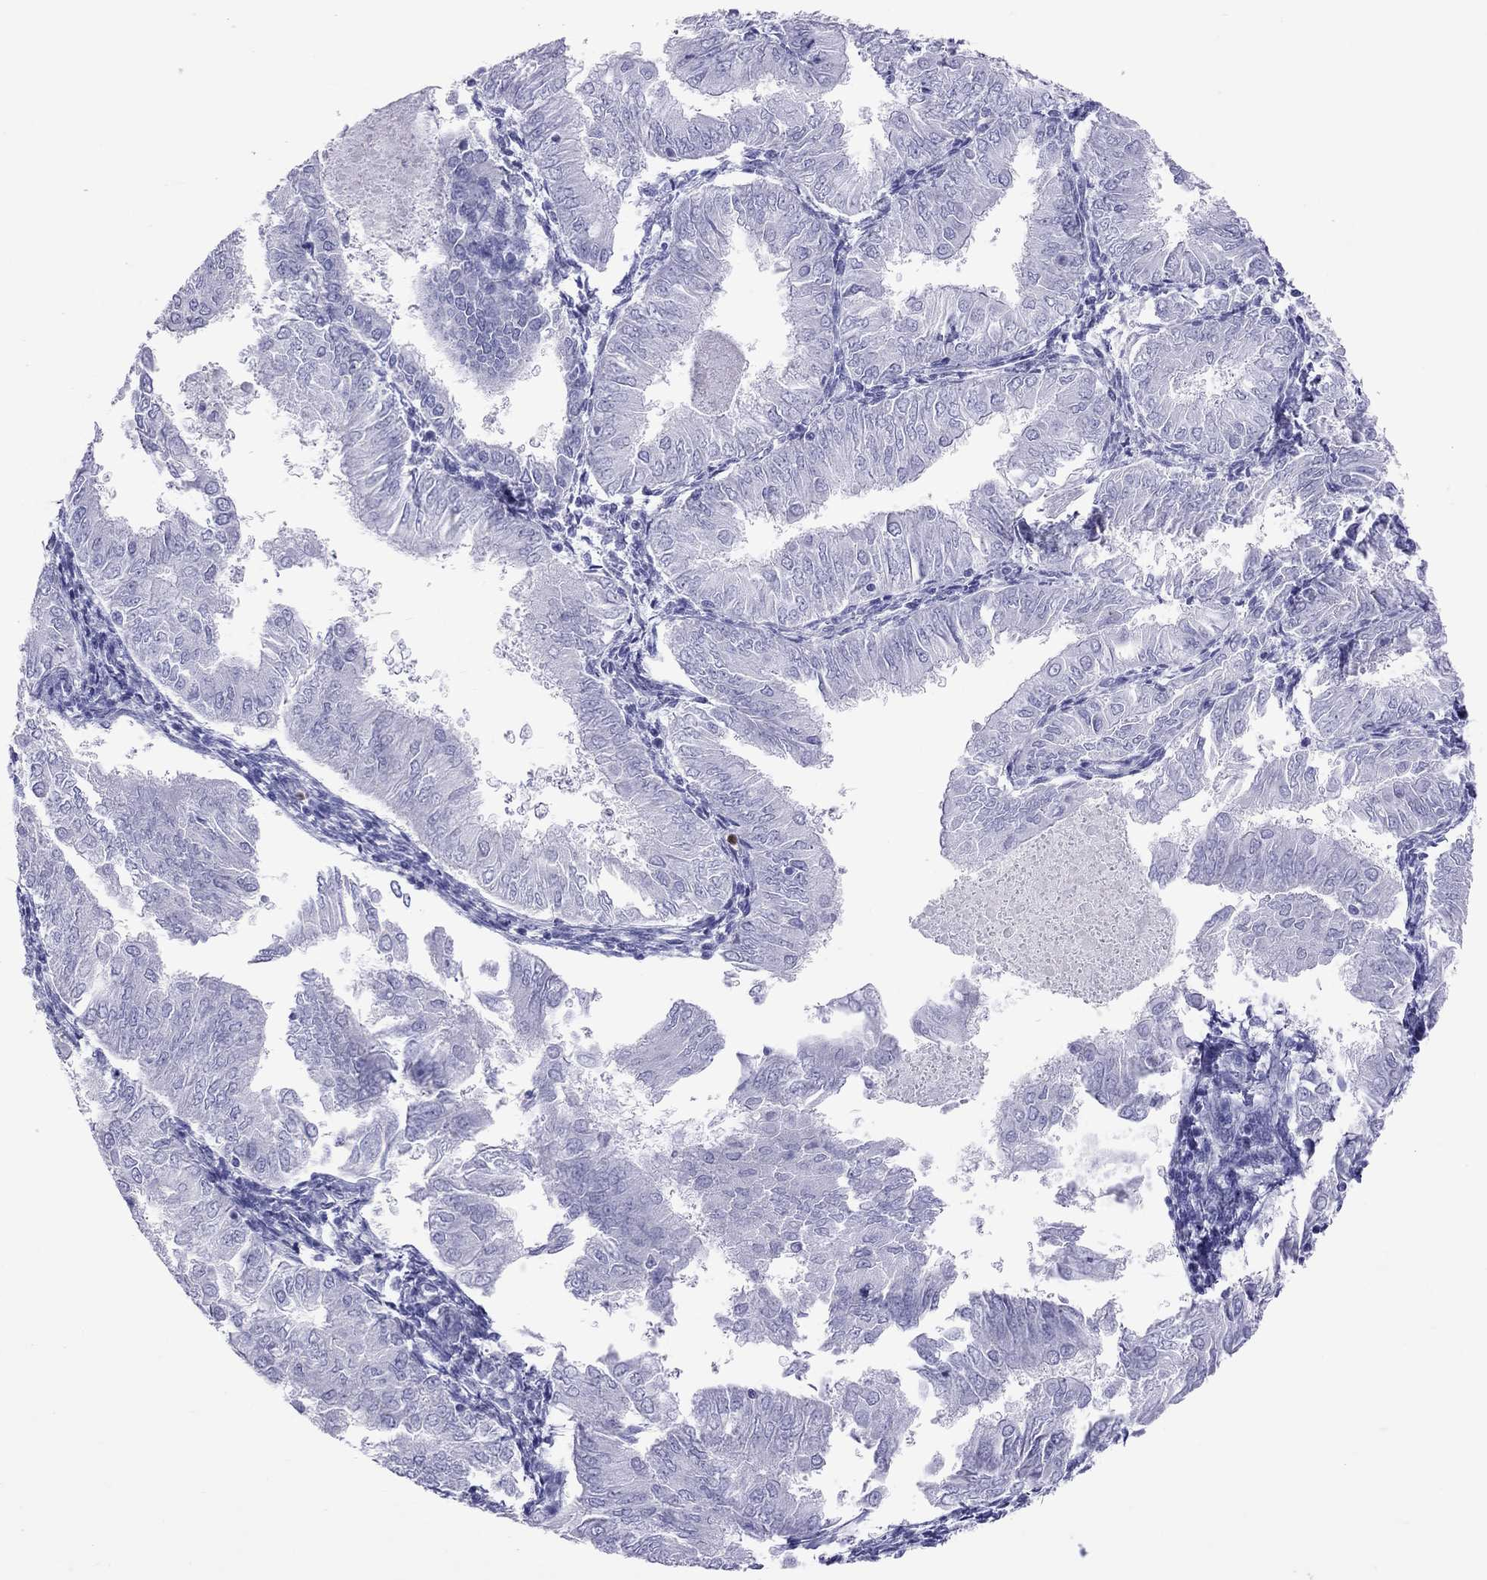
{"staining": {"intensity": "negative", "quantity": "none", "location": "none"}, "tissue": "endometrial cancer", "cell_type": "Tumor cells", "image_type": "cancer", "snomed": [{"axis": "morphology", "description": "Adenocarcinoma, NOS"}, {"axis": "topography", "description": "Endometrium"}], "caption": "There is no significant positivity in tumor cells of endometrial cancer (adenocarcinoma).", "gene": "SLAMF1", "patient": {"sex": "female", "age": 53}}